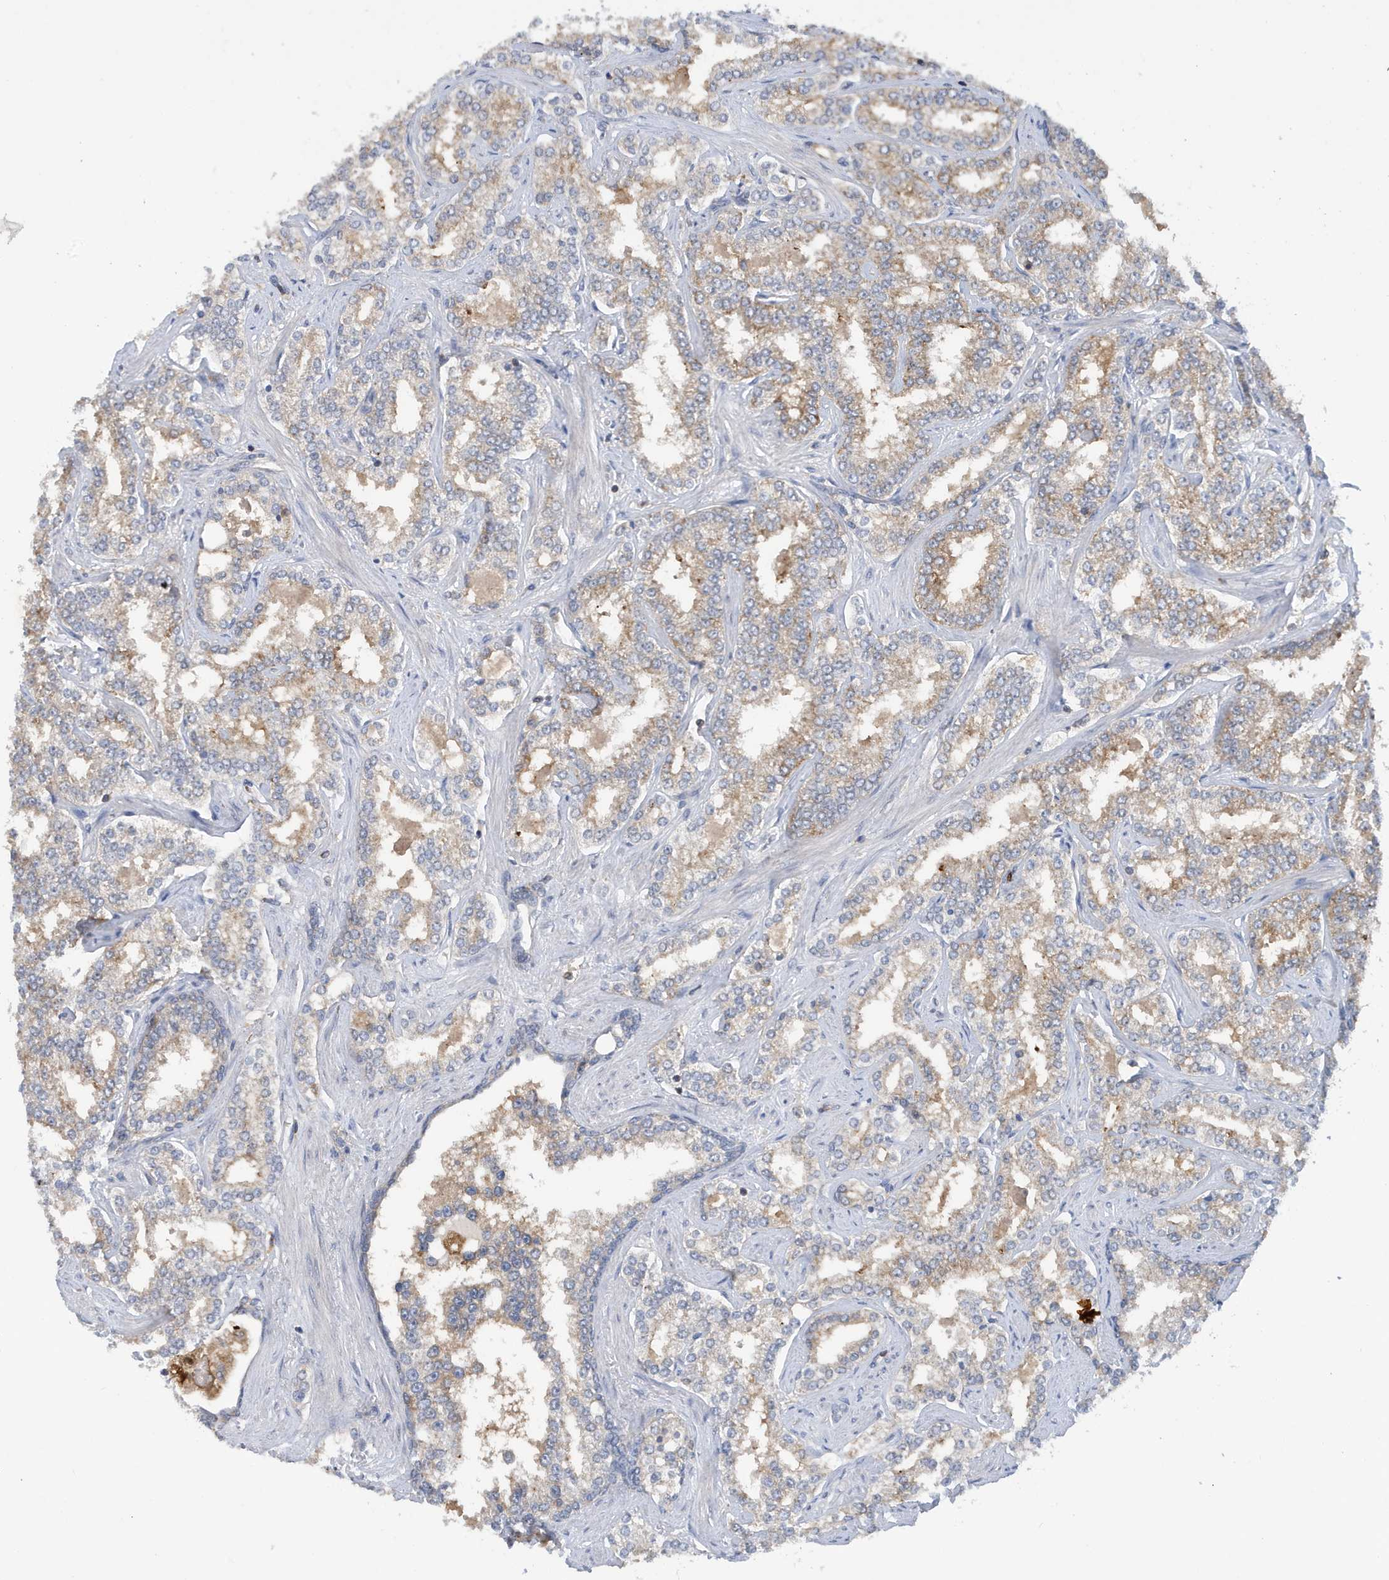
{"staining": {"intensity": "weak", "quantity": "25%-75%", "location": "cytoplasmic/membranous"}, "tissue": "prostate cancer", "cell_type": "Tumor cells", "image_type": "cancer", "snomed": [{"axis": "morphology", "description": "Normal tissue, NOS"}, {"axis": "morphology", "description": "Adenocarcinoma, High grade"}, {"axis": "topography", "description": "Prostate"}], "caption": "The micrograph shows a brown stain indicating the presence of a protein in the cytoplasmic/membranous of tumor cells in prostate high-grade adenocarcinoma.", "gene": "NSUN3", "patient": {"sex": "male", "age": 83}}